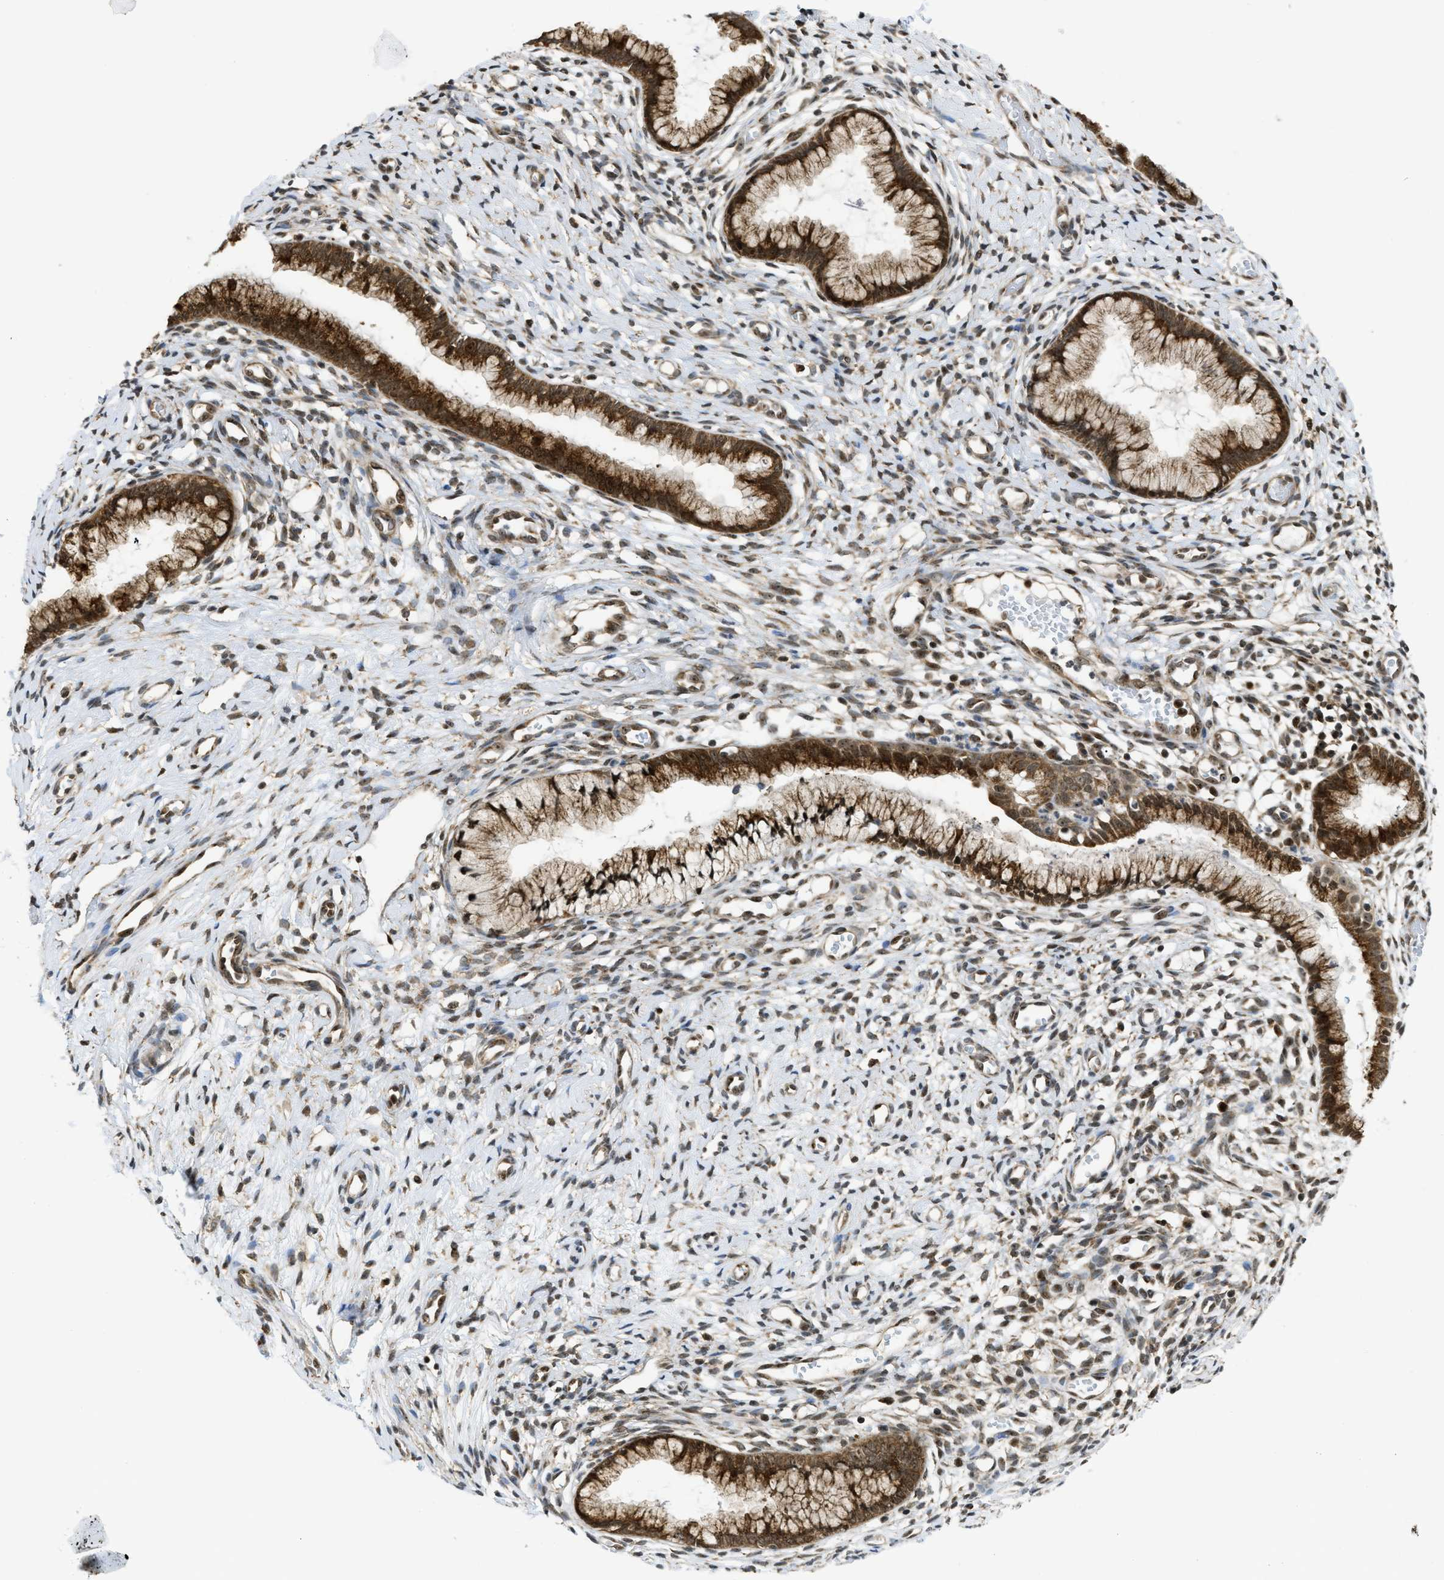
{"staining": {"intensity": "strong", "quantity": ">75%", "location": "cytoplasmic/membranous"}, "tissue": "cervix", "cell_type": "Glandular cells", "image_type": "normal", "snomed": [{"axis": "morphology", "description": "Normal tissue, NOS"}, {"axis": "topography", "description": "Cervix"}], "caption": "Immunohistochemistry histopathology image of unremarkable cervix: human cervix stained using IHC shows high levels of strong protein expression localized specifically in the cytoplasmic/membranous of glandular cells, appearing as a cytoplasmic/membranous brown color.", "gene": "TACC1", "patient": {"sex": "female", "age": 65}}